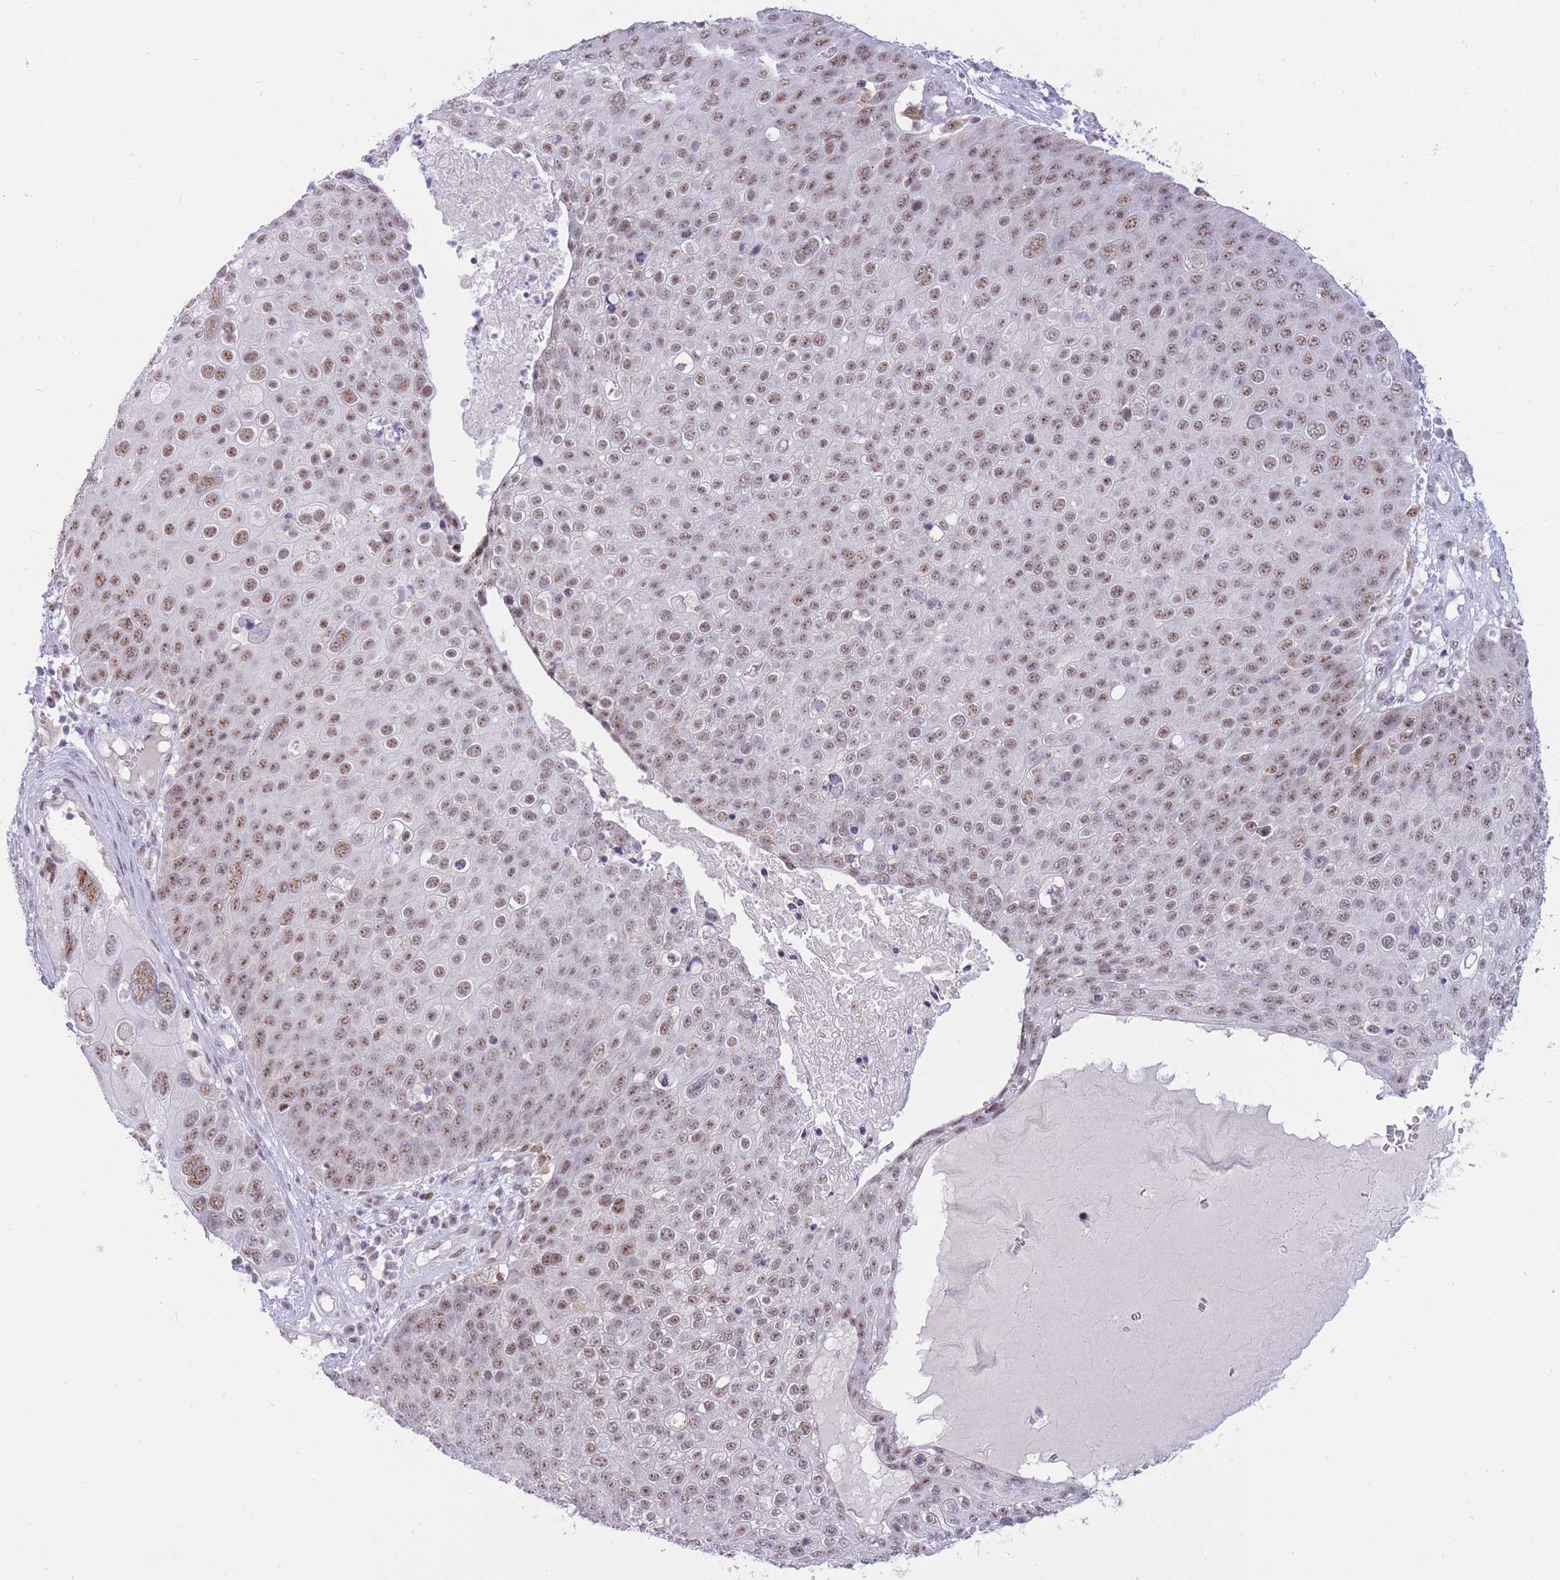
{"staining": {"intensity": "moderate", "quantity": ">75%", "location": "nuclear"}, "tissue": "skin cancer", "cell_type": "Tumor cells", "image_type": "cancer", "snomed": [{"axis": "morphology", "description": "Squamous cell carcinoma, NOS"}, {"axis": "topography", "description": "Skin"}], "caption": "Immunohistochemistry of skin cancer displays medium levels of moderate nuclear expression in about >75% of tumor cells.", "gene": "CYP2B6", "patient": {"sex": "male", "age": 71}}